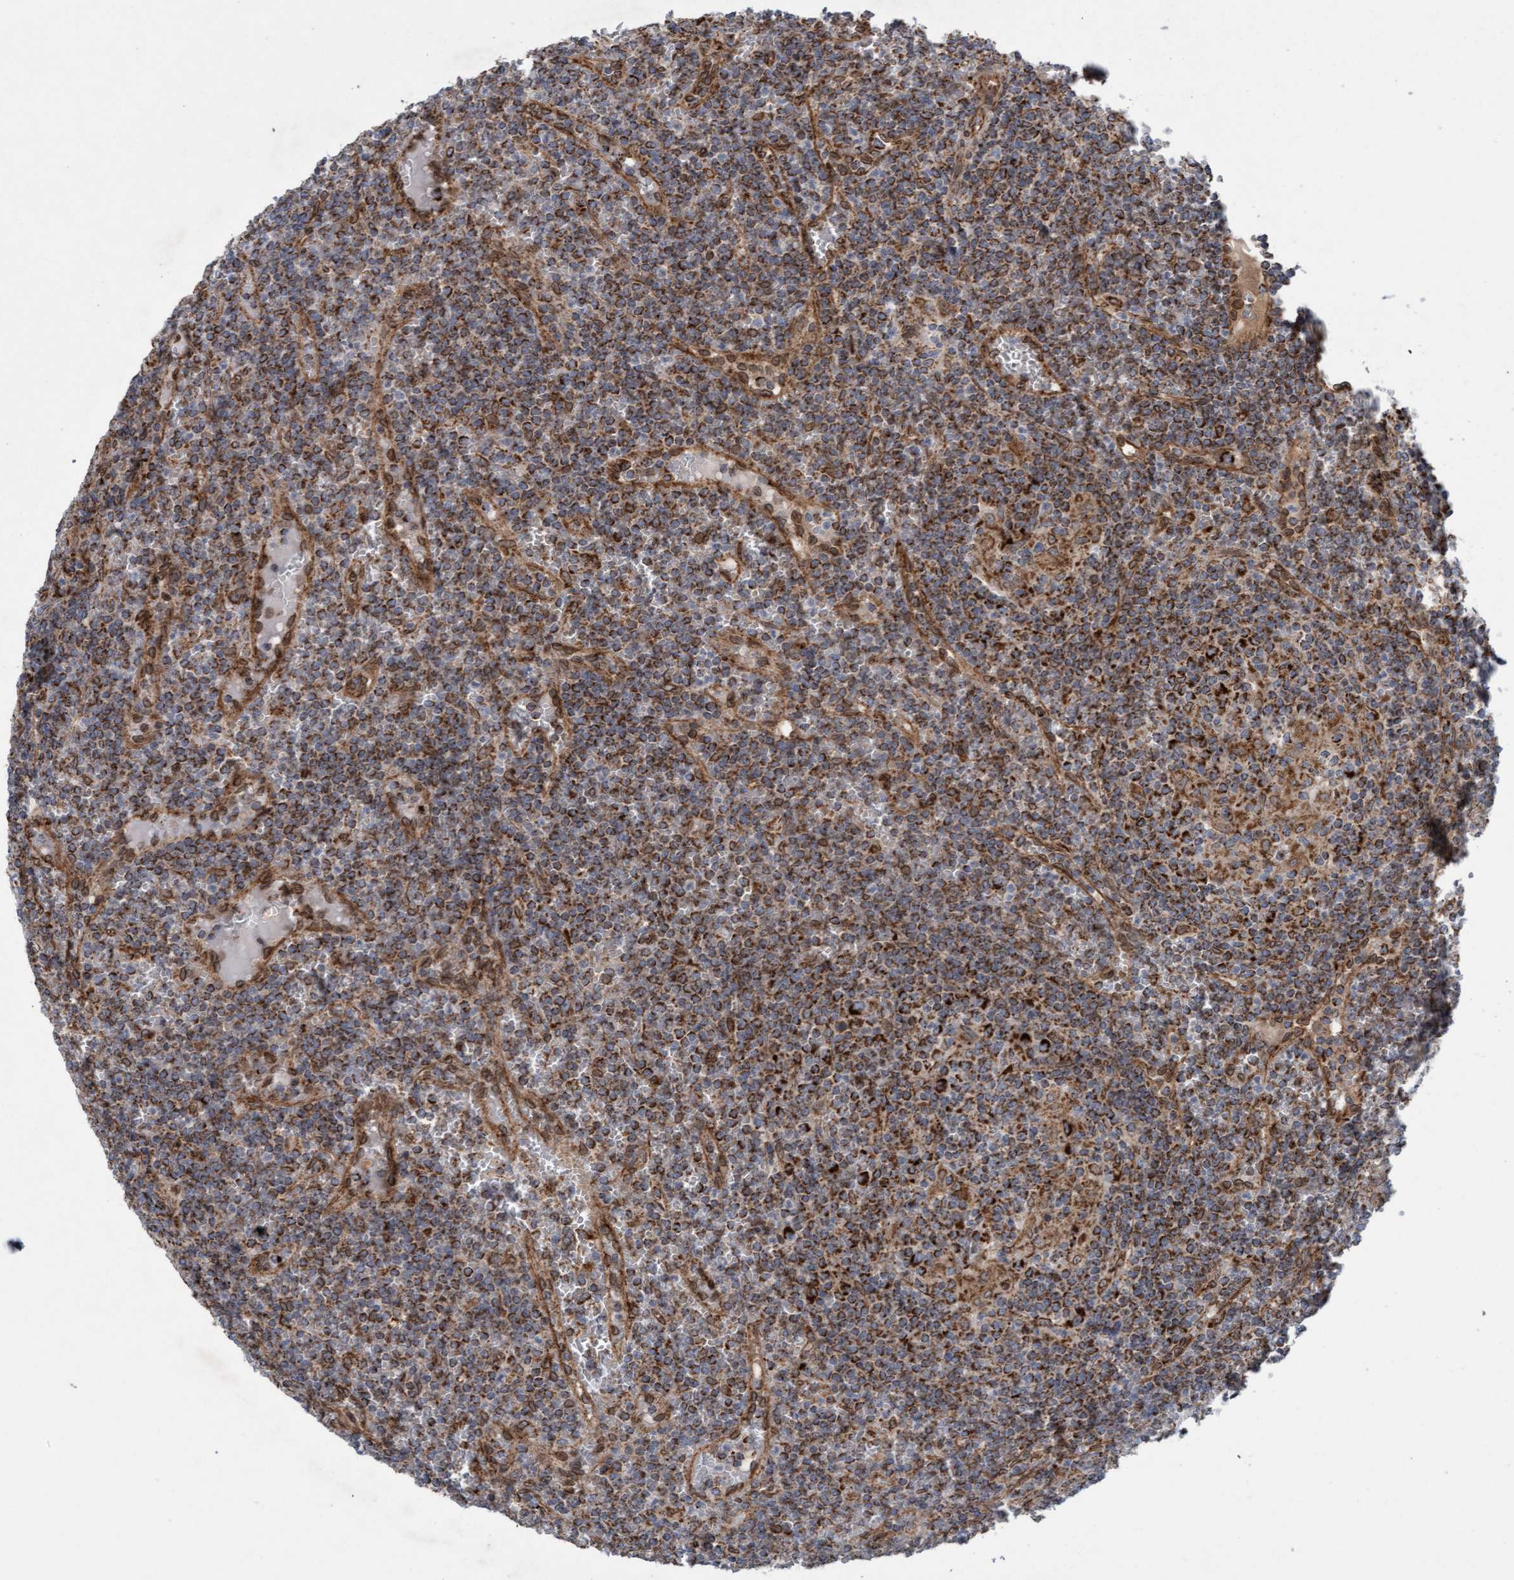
{"staining": {"intensity": "moderate", "quantity": ">75%", "location": "cytoplasmic/membranous"}, "tissue": "lymphoma", "cell_type": "Tumor cells", "image_type": "cancer", "snomed": [{"axis": "morphology", "description": "Malignant lymphoma, non-Hodgkin's type, Low grade"}, {"axis": "topography", "description": "Spleen"}], "caption": "Tumor cells display medium levels of moderate cytoplasmic/membranous positivity in approximately >75% of cells in human low-grade malignant lymphoma, non-Hodgkin's type. (DAB IHC with brightfield microscopy, high magnification).", "gene": "MRPS23", "patient": {"sex": "female", "age": 19}}